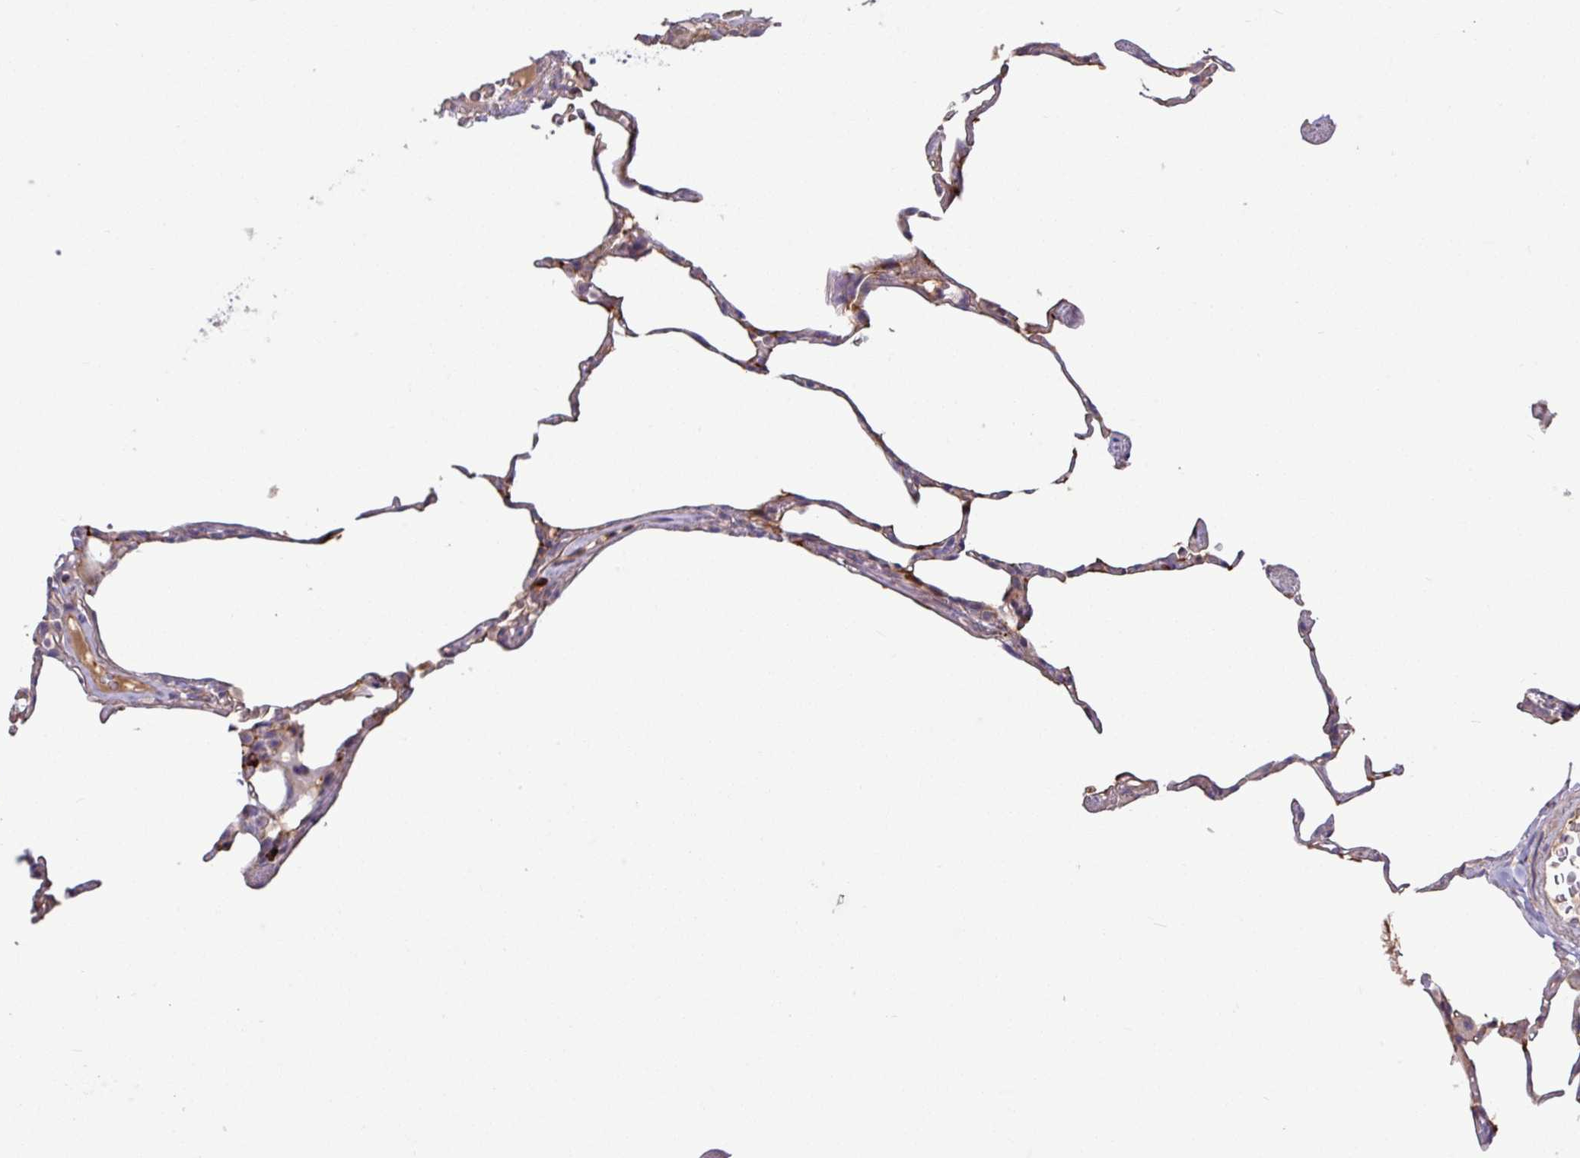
{"staining": {"intensity": "weak", "quantity": "<25%", "location": "cytoplasmic/membranous"}, "tissue": "lung", "cell_type": "Alveolar cells", "image_type": "normal", "snomed": [{"axis": "morphology", "description": "Normal tissue, NOS"}, {"axis": "topography", "description": "Lung"}], "caption": "The immunohistochemistry photomicrograph has no significant staining in alveolar cells of lung.", "gene": "B4GALNT4", "patient": {"sex": "female", "age": 57}}